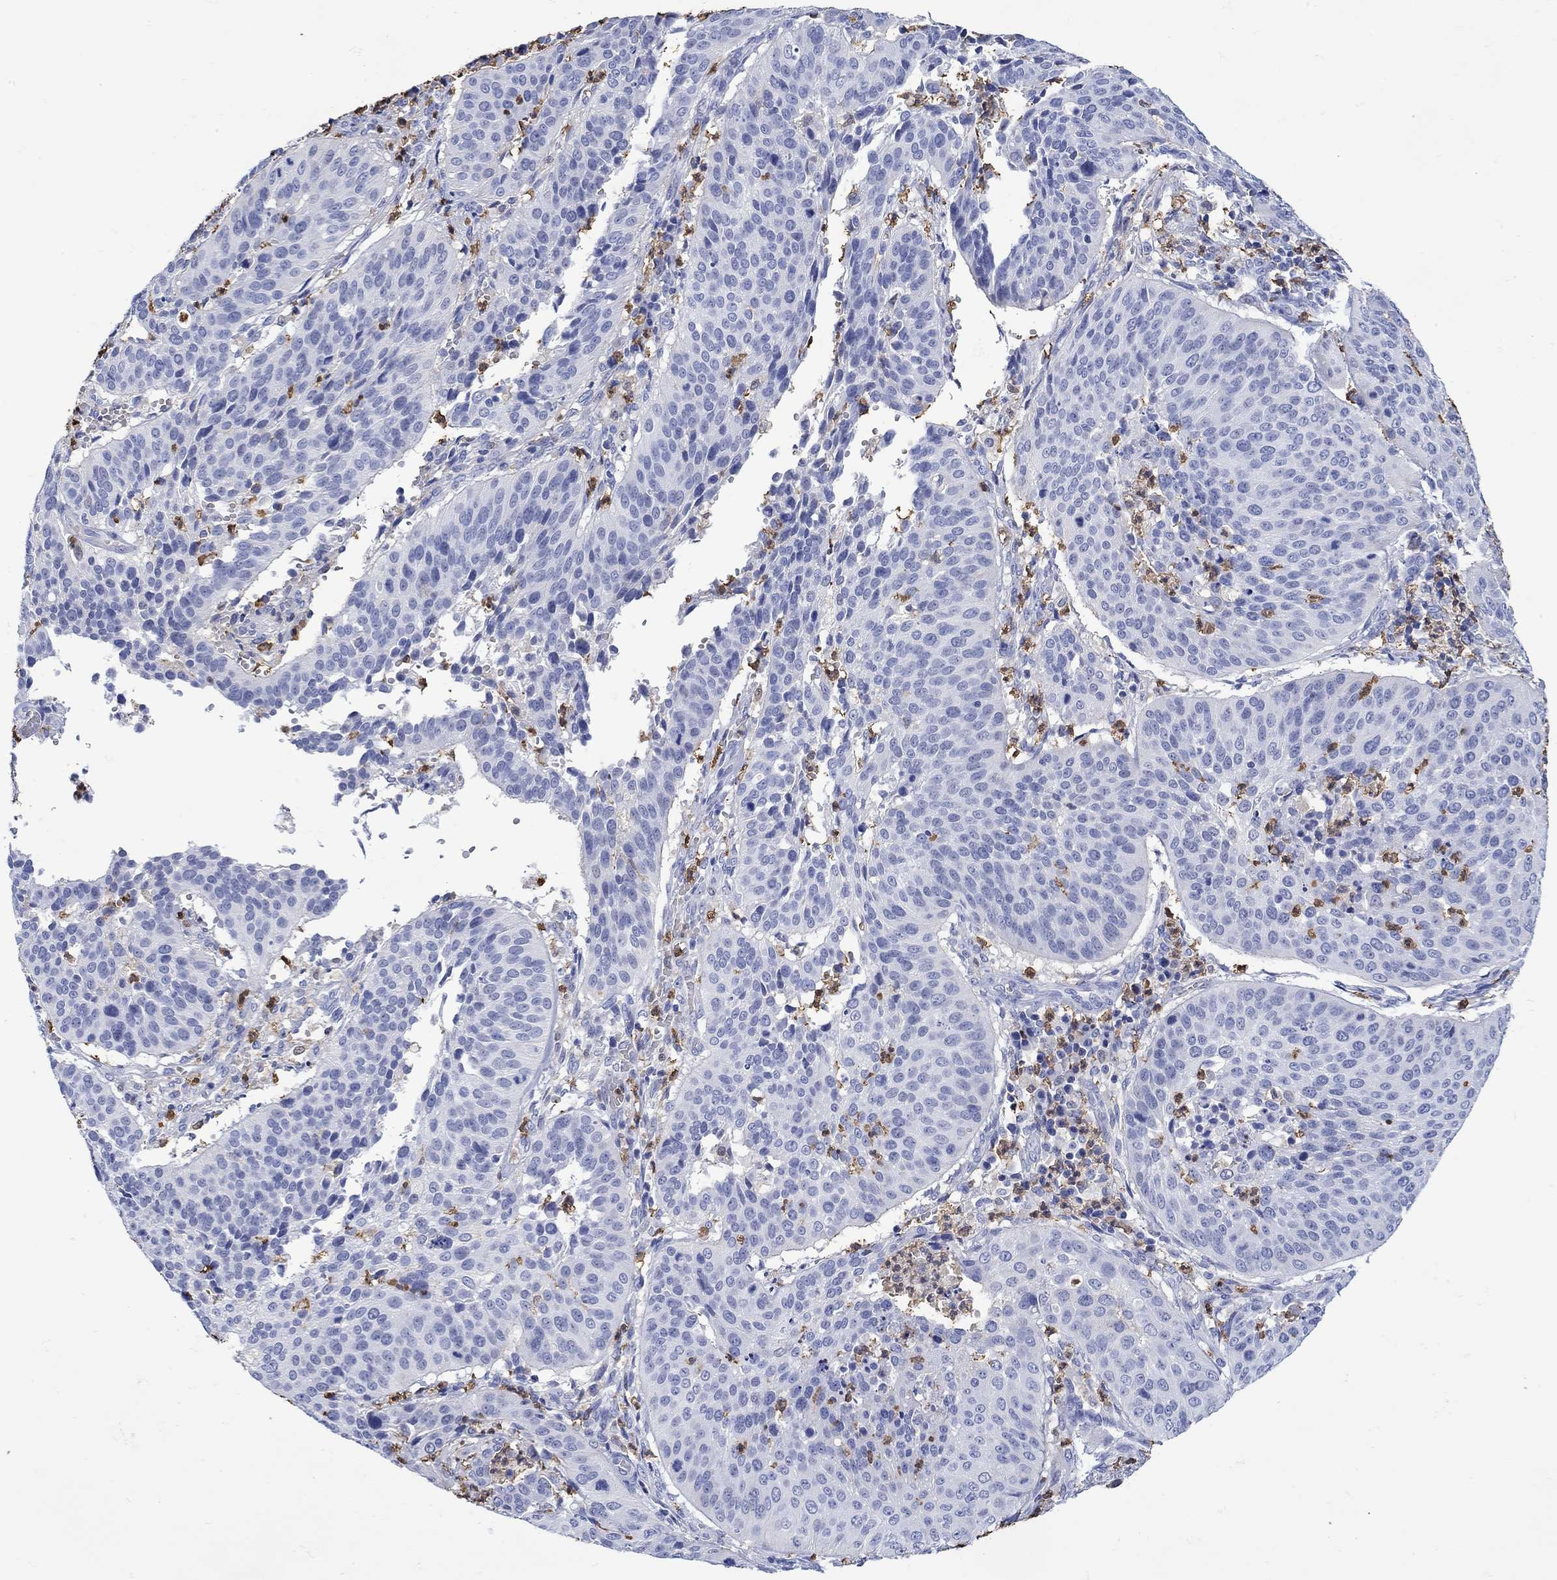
{"staining": {"intensity": "negative", "quantity": "none", "location": "none"}, "tissue": "cervical cancer", "cell_type": "Tumor cells", "image_type": "cancer", "snomed": [{"axis": "morphology", "description": "Normal tissue, NOS"}, {"axis": "morphology", "description": "Squamous cell carcinoma, NOS"}, {"axis": "topography", "description": "Cervix"}], "caption": "Tumor cells are negative for protein expression in human cervical cancer (squamous cell carcinoma).", "gene": "LINGO3", "patient": {"sex": "female", "age": 39}}